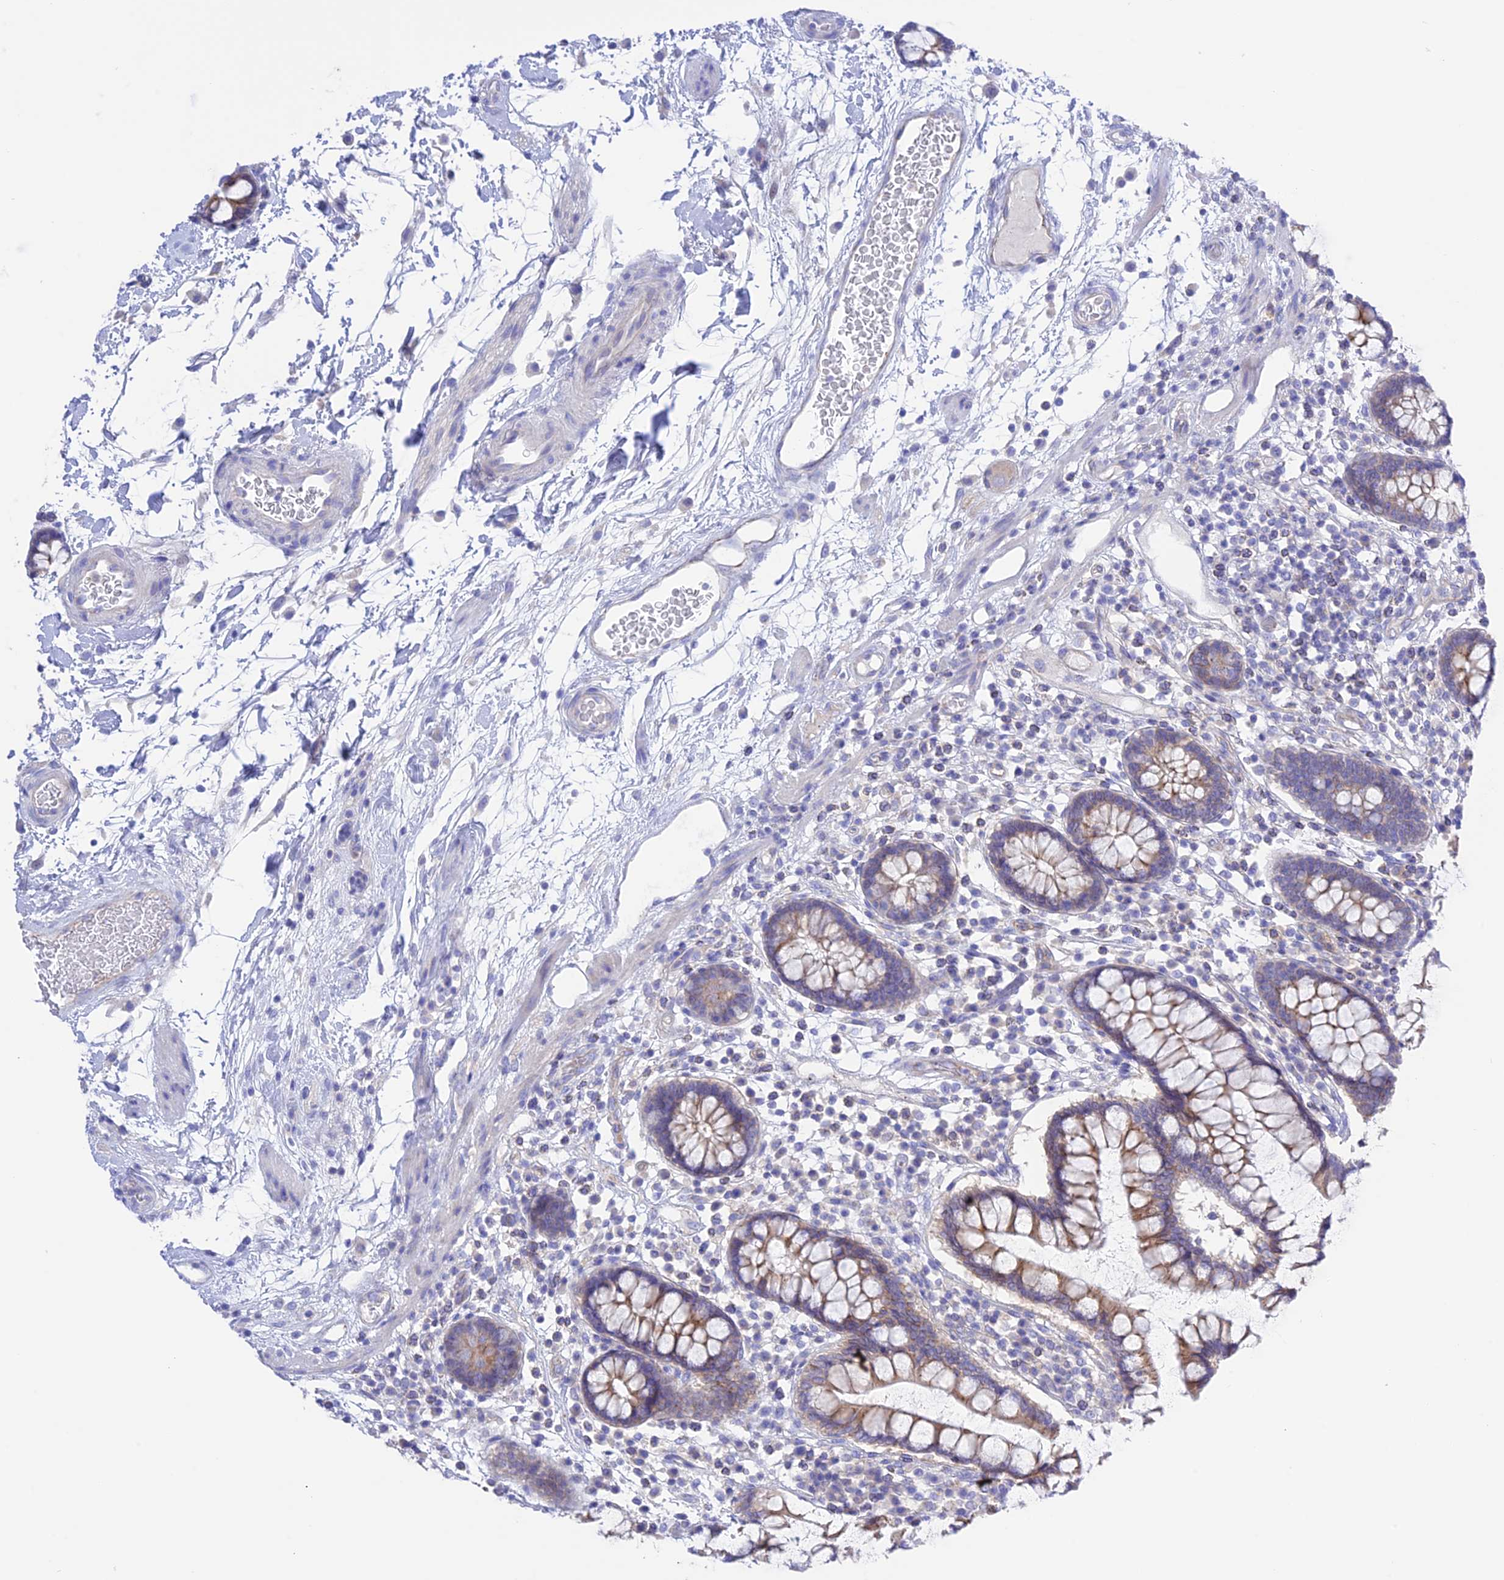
{"staining": {"intensity": "negative", "quantity": "none", "location": "none"}, "tissue": "colon", "cell_type": "Endothelial cells", "image_type": "normal", "snomed": [{"axis": "morphology", "description": "Normal tissue, NOS"}, {"axis": "topography", "description": "Colon"}], "caption": "A high-resolution histopathology image shows IHC staining of normal colon, which exhibits no significant expression in endothelial cells.", "gene": "CHSY3", "patient": {"sex": "female", "age": 79}}